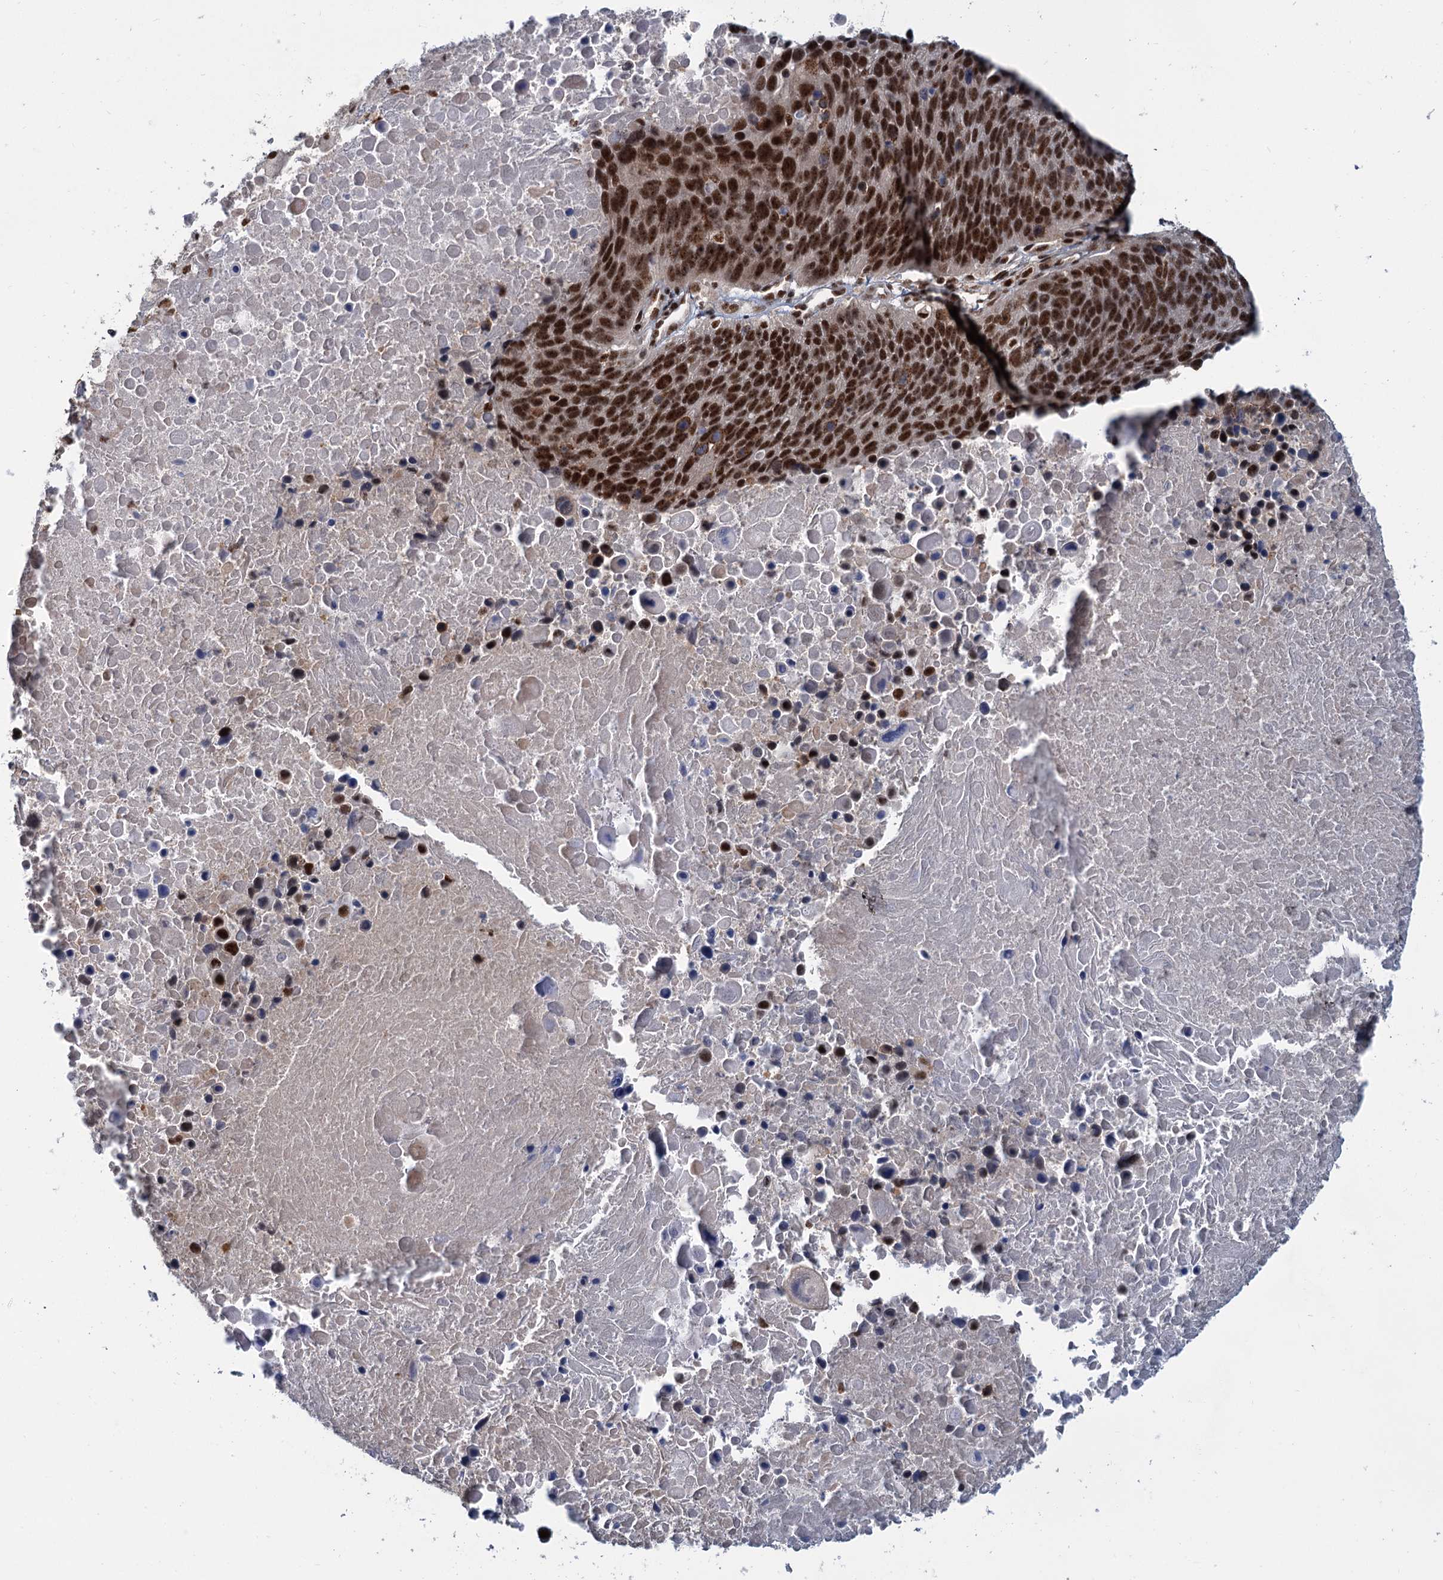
{"staining": {"intensity": "strong", "quantity": ">75%", "location": "nuclear"}, "tissue": "lung cancer", "cell_type": "Tumor cells", "image_type": "cancer", "snomed": [{"axis": "morphology", "description": "Normal tissue, NOS"}, {"axis": "morphology", "description": "Squamous cell carcinoma, NOS"}, {"axis": "topography", "description": "Lymph node"}, {"axis": "topography", "description": "Lung"}], "caption": "Strong nuclear staining is identified in approximately >75% of tumor cells in squamous cell carcinoma (lung).", "gene": "WBP4", "patient": {"sex": "male", "age": 66}}